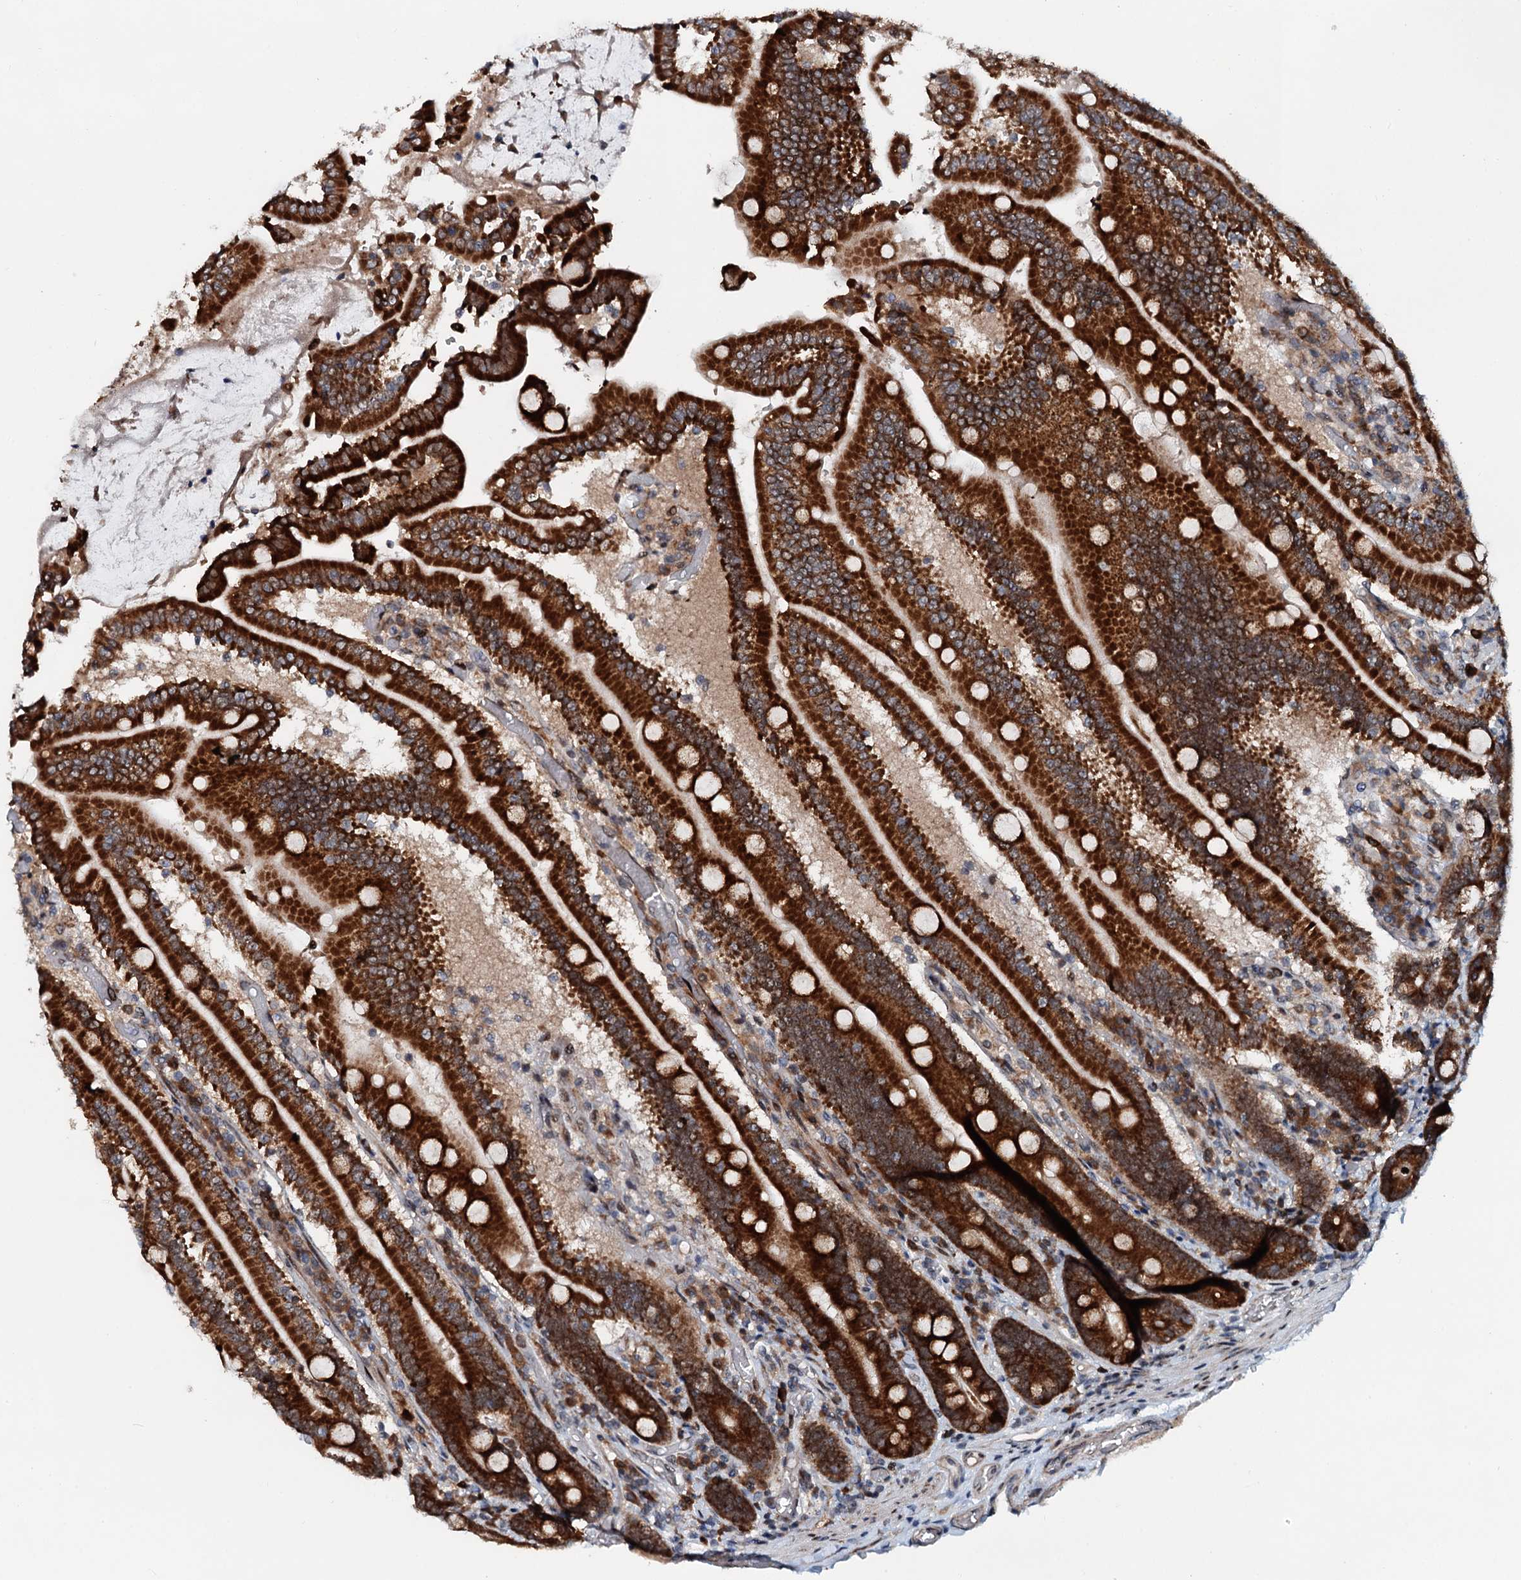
{"staining": {"intensity": "strong", "quantity": ">75%", "location": "cytoplasmic/membranous"}, "tissue": "duodenum", "cell_type": "Glandular cells", "image_type": "normal", "snomed": [{"axis": "morphology", "description": "Normal tissue, NOS"}, {"axis": "topography", "description": "Duodenum"}], "caption": "Immunohistochemical staining of normal human duodenum reveals high levels of strong cytoplasmic/membranous staining in about >75% of glandular cells. Nuclei are stained in blue.", "gene": "DNAJC21", "patient": {"sex": "female", "age": 62}}